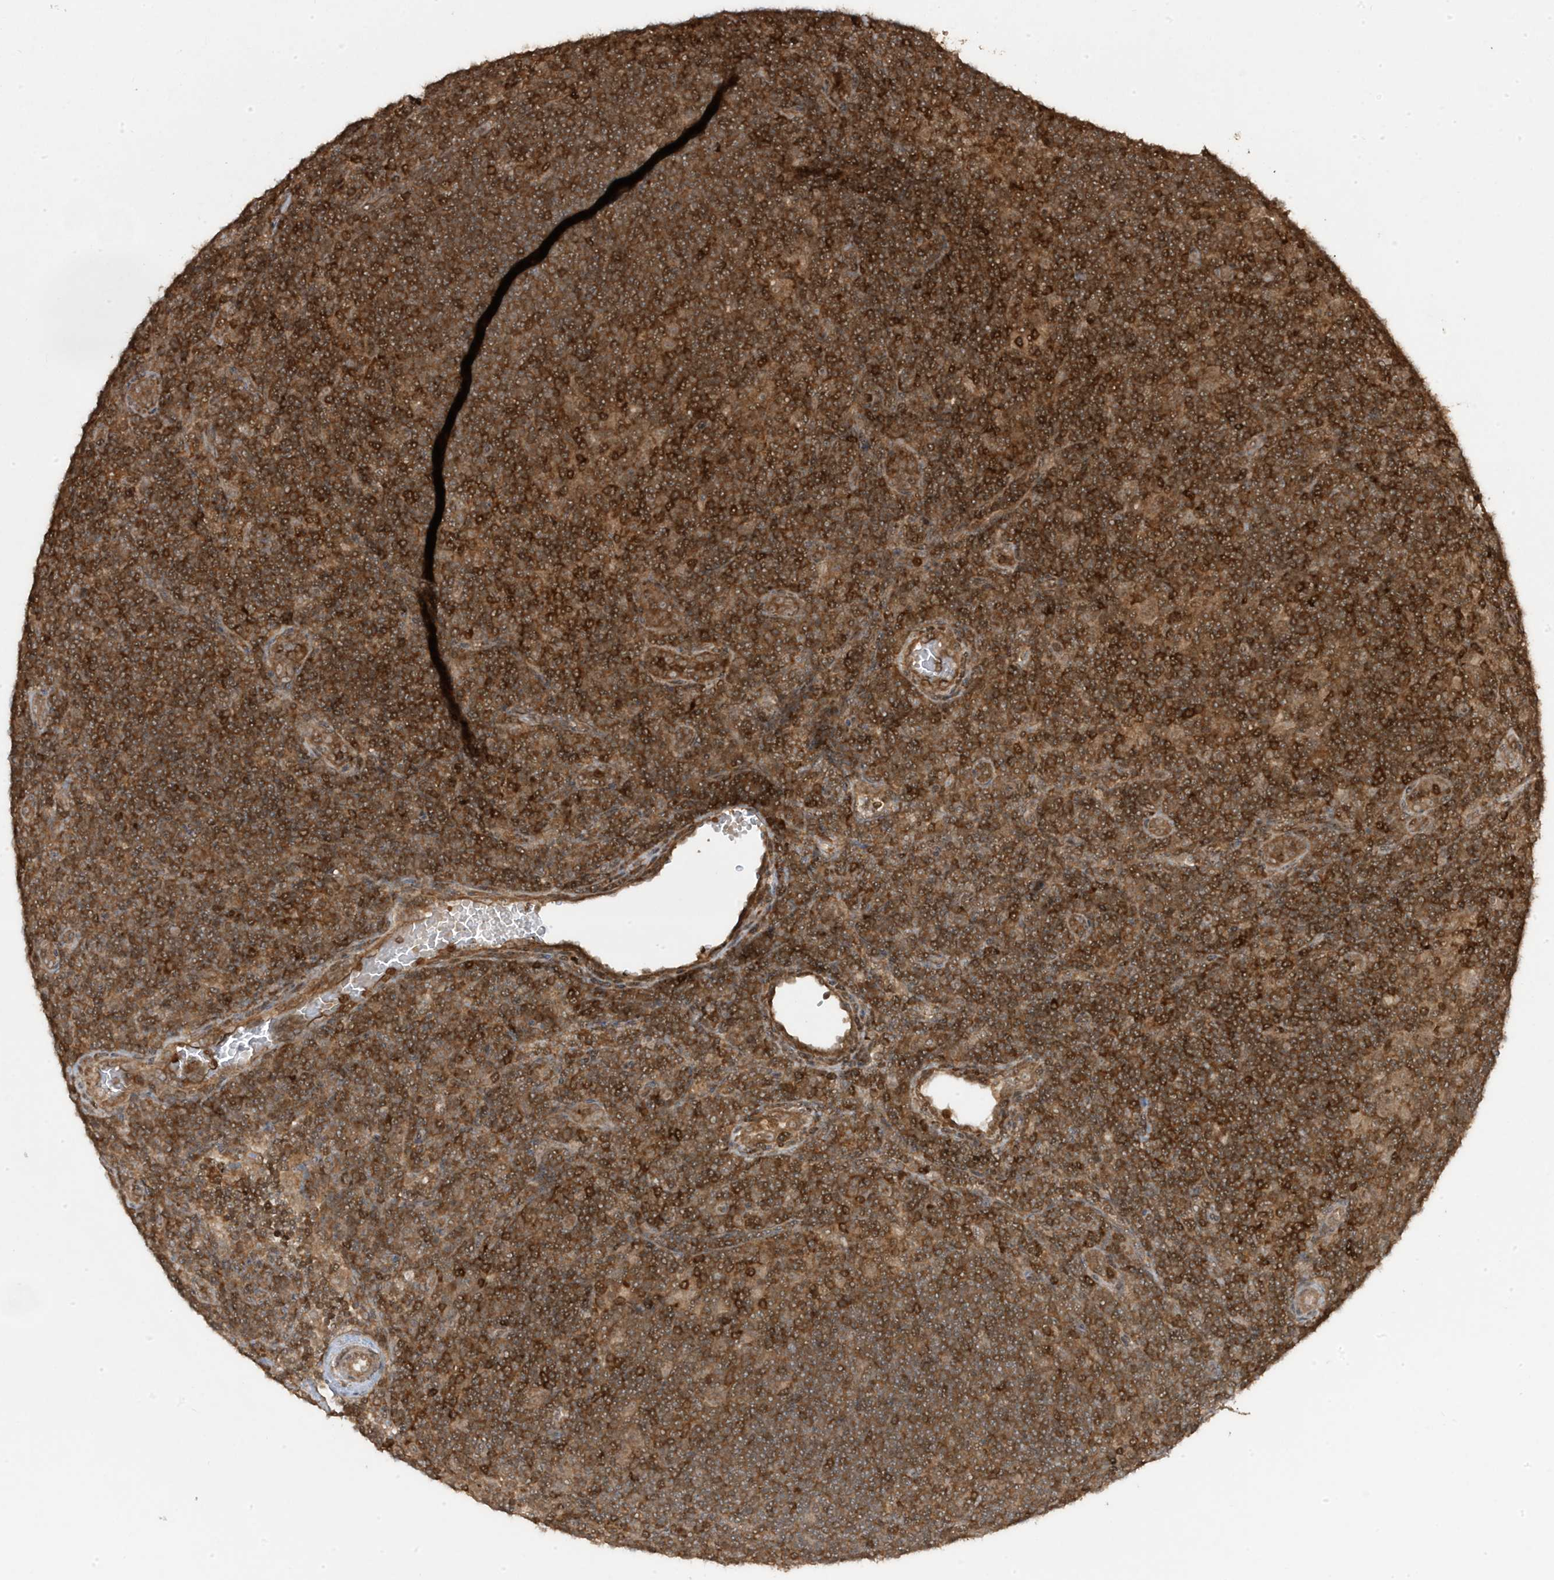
{"staining": {"intensity": "moderate", "quantity": ">75%", "location": "cytoplasmic/membranous"}, "tissue": "lymphoma", "cell_type": "Tumor cells", "image_type": "cancer", "snomed": [{"axis": "morphology", "description": "Hodgkin's disease, NOS"}, {"axis": "topography", "description": "Lymph node"}], "caption": "An image of Hodgkin's disease stained for a protein displays moderate cytoplasmic/membranous brown staining in tumor cells.", "gene": "ASAP1", "patient": {"sex": "female", "age": 57}}